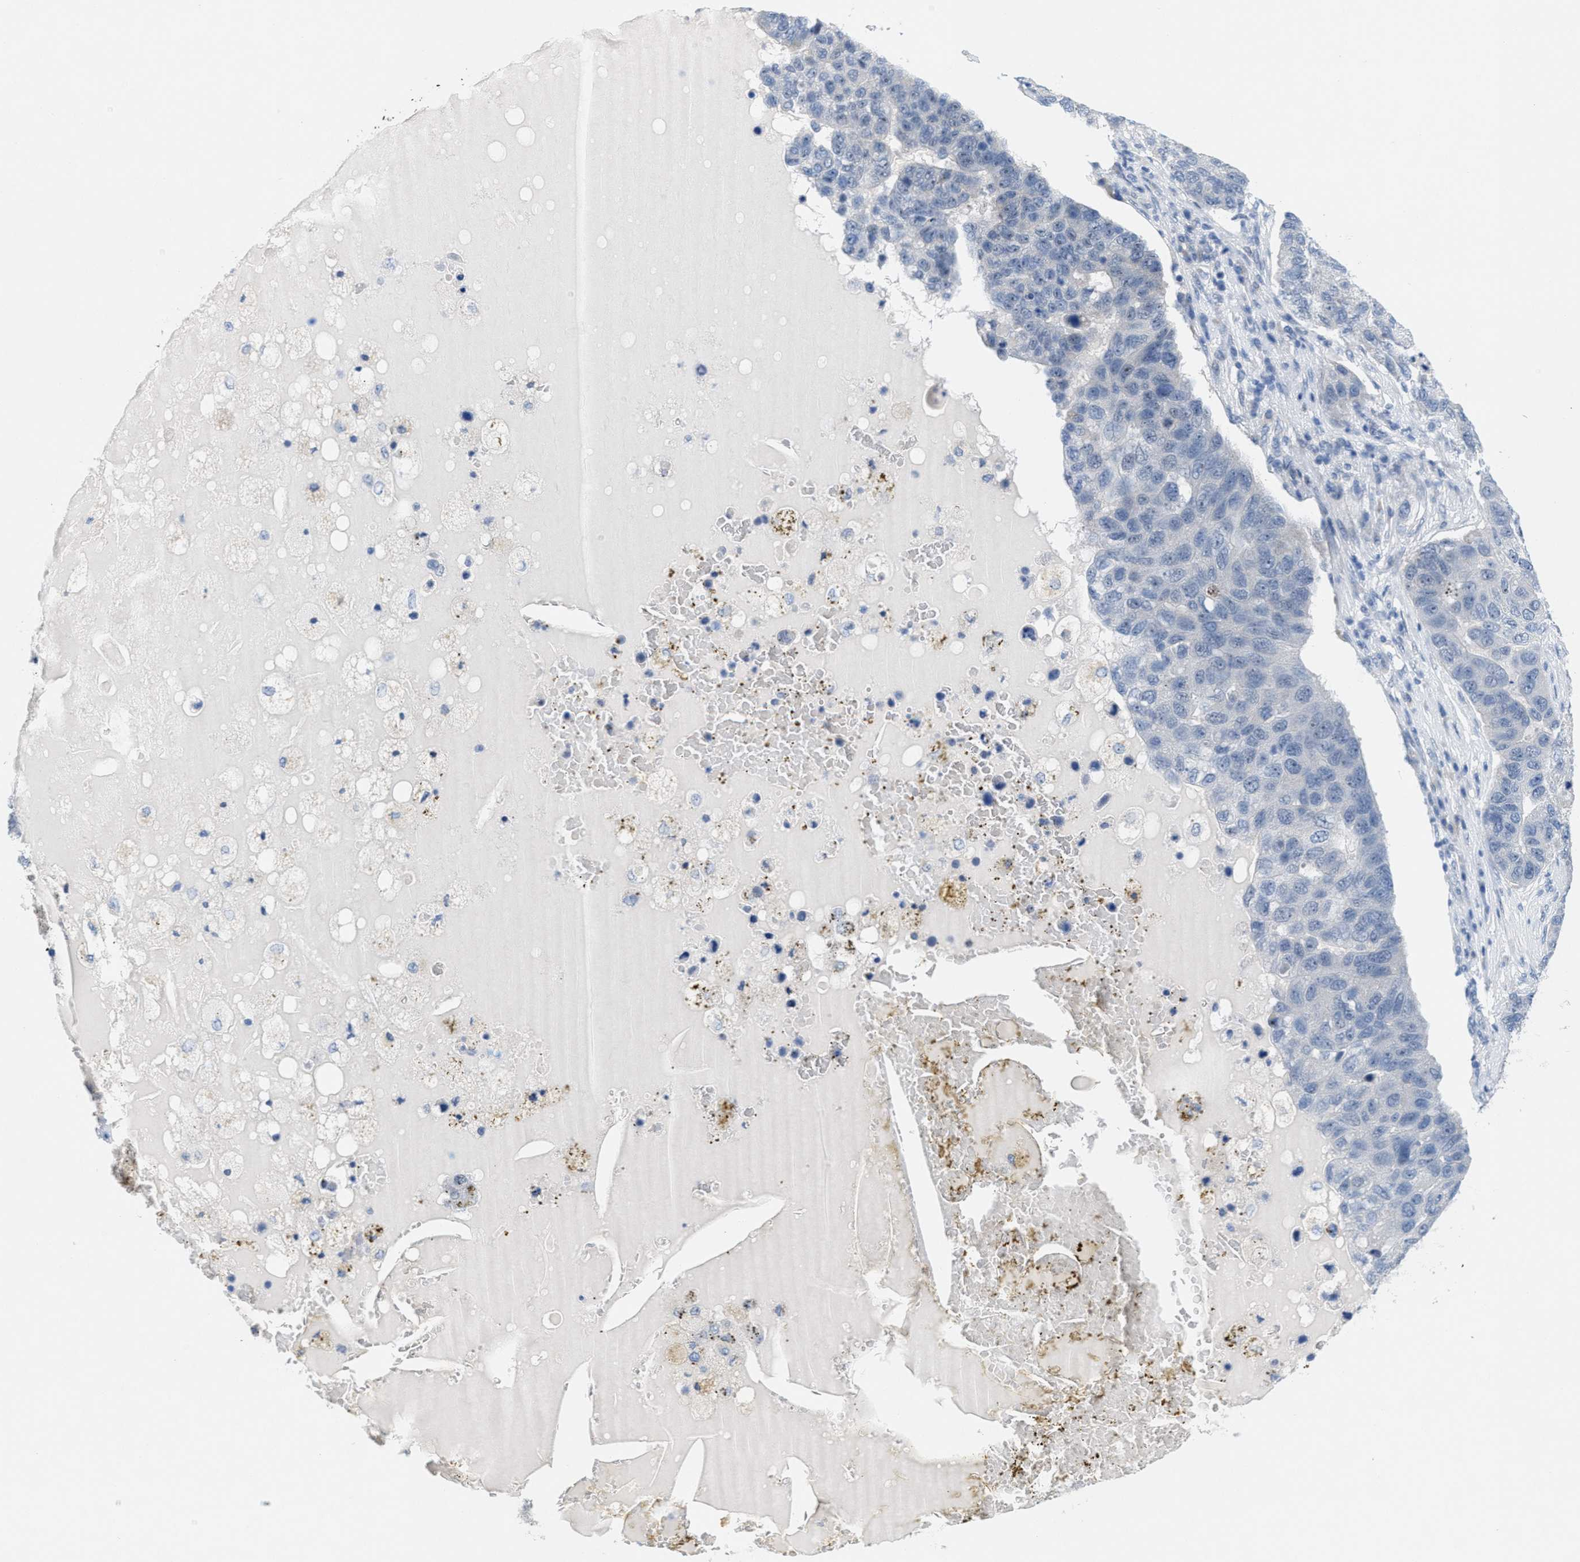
{"staining": {"intensity": "negative", "quantity": "none", "location": "none"}, "tissue": "pancreatic cancer", "cell_type": "Tumor cells", "image_type": "cancer", "snomed": [{"axis": "morphology", "description": "Adenocarcinoma, NOS"}, {"axis": "topography", "description": "Pancreas"}], "caption": "Tumor cells show no significant expression in pancreatic cancer (adenocarcinoma).", "gene": "WIPI2", "patient": {"sex": "female", "age": 61}}